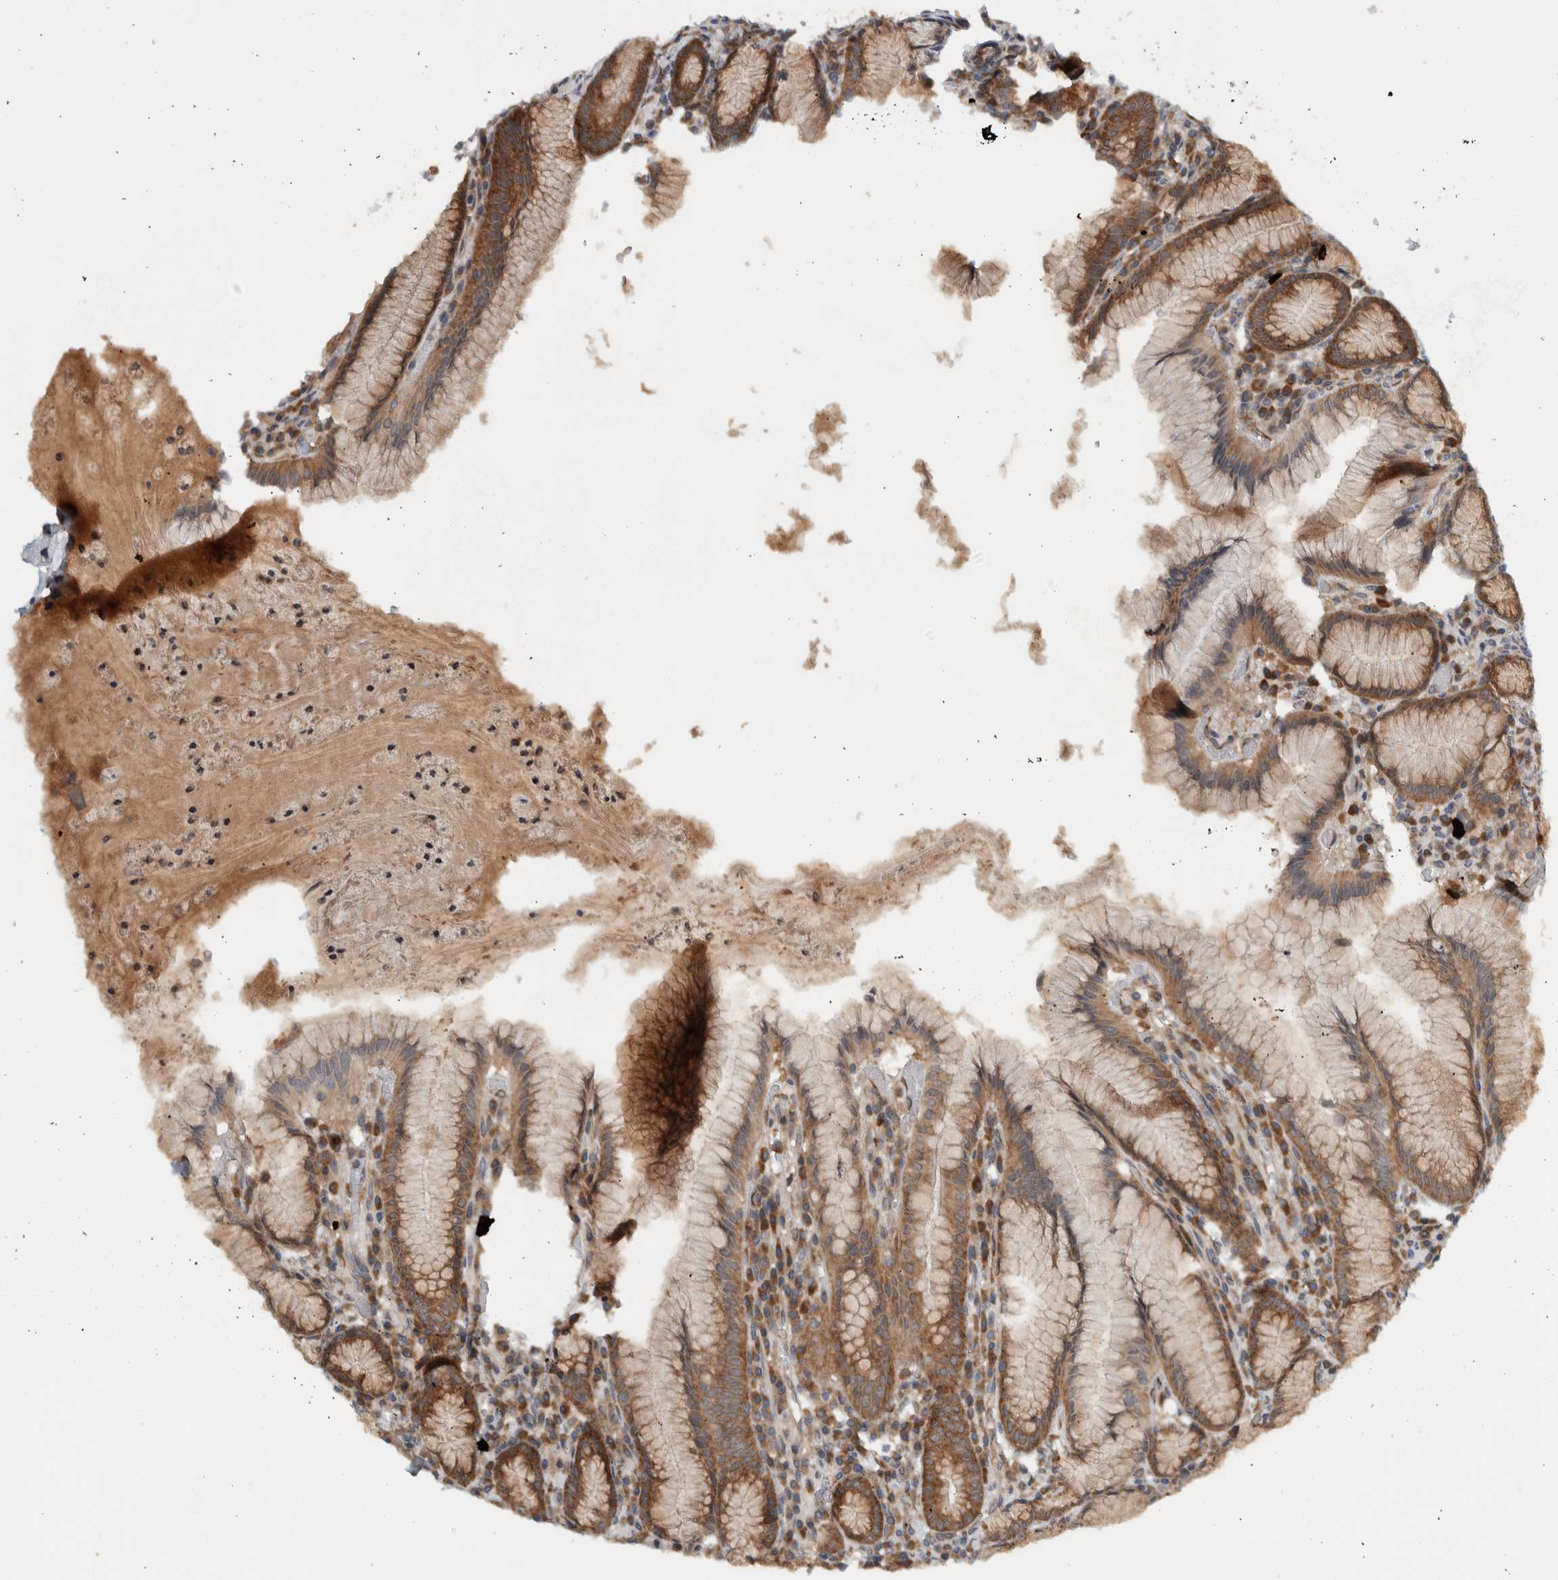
{"staining": {"intensity": "moderate", "quantity": ">75%", "location": "cytoplasmic/membranous"}, "tissue": "stomach", "cell_type": "Glandular cells", "image_type": "normal", "snomed": [{"axis": "morphology", "description": "Normal tissue, NOS"}, {"axis": "topography", "description": "Stomach"}], "caption": "This image displays benign stomach stained with immunohistochemistry (IHC) to label a protein in brown. The cytoplasmic/membranous of glandular cells show moderate positivity for the protein. Nuclei are counter-stained blue.", "gene": "CCDC43", "patient": {"sex": "male", "age": 55}}